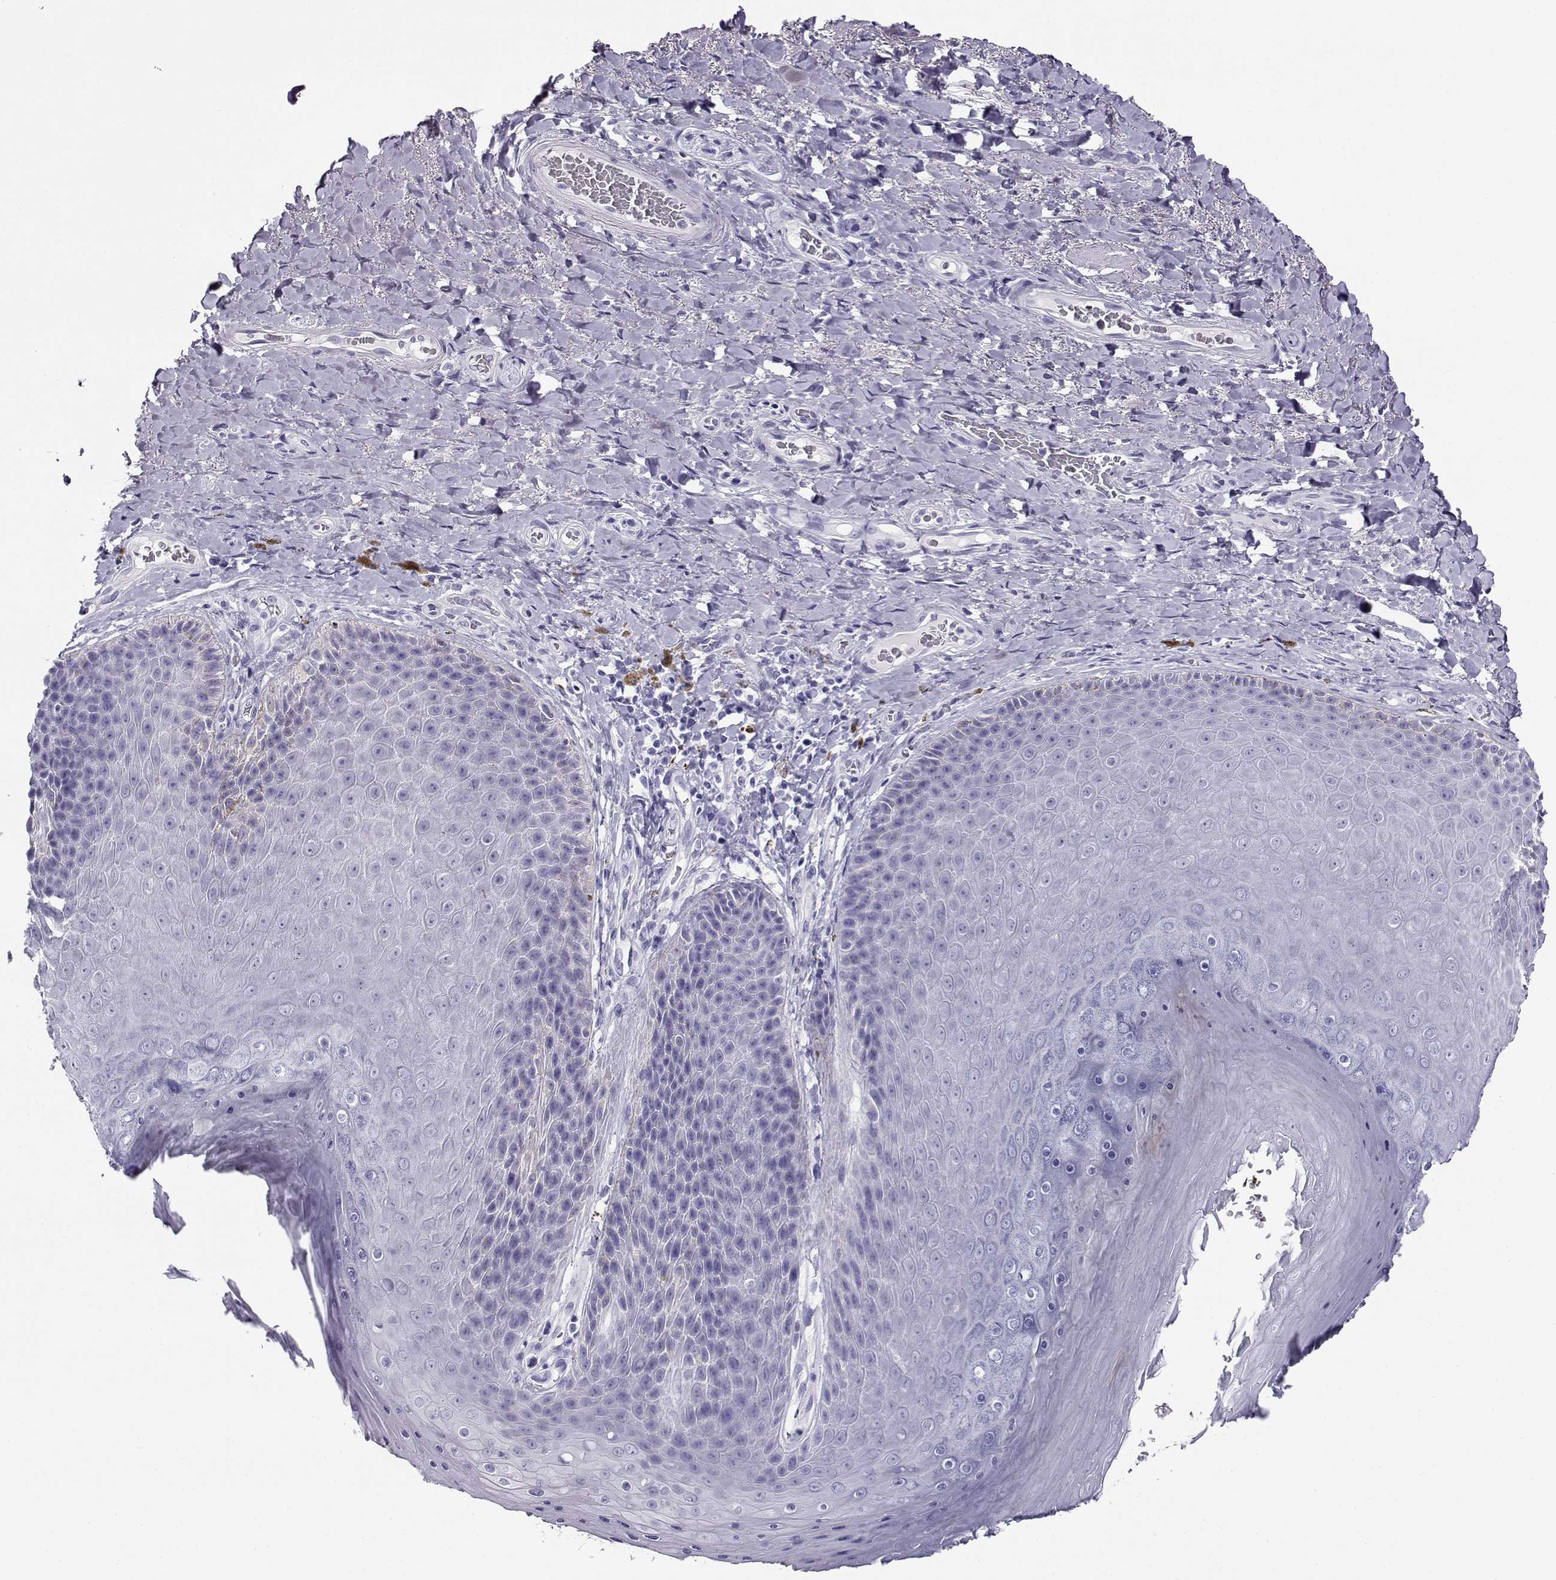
{"staining": {"intensity": "negative", "quantity": "none", "location": "none"}, "tissue": "skin", "cell_type": "Epidermal cells", "image_type": "normal", "snomed": [{"axis": "morphology", "description": "Normal tissue, NOS"}, {"axis": "topography", "description": "Skeletal muscle"}, {"axis": "topography", "description": "Anal"}, {"axis": "topography", "description": "Peripheral nerve tissue"}], "caption": "High power microscopy micrograph of an IHC micrograph of unremarkable skin, revealing no significant positivity in epidermal cells. (Immunohistochemistry (ihc), brightfield microscopy, high magnification).", "gene": "RHOXF2B", "patient": {"sex": "male", "age": 53}}